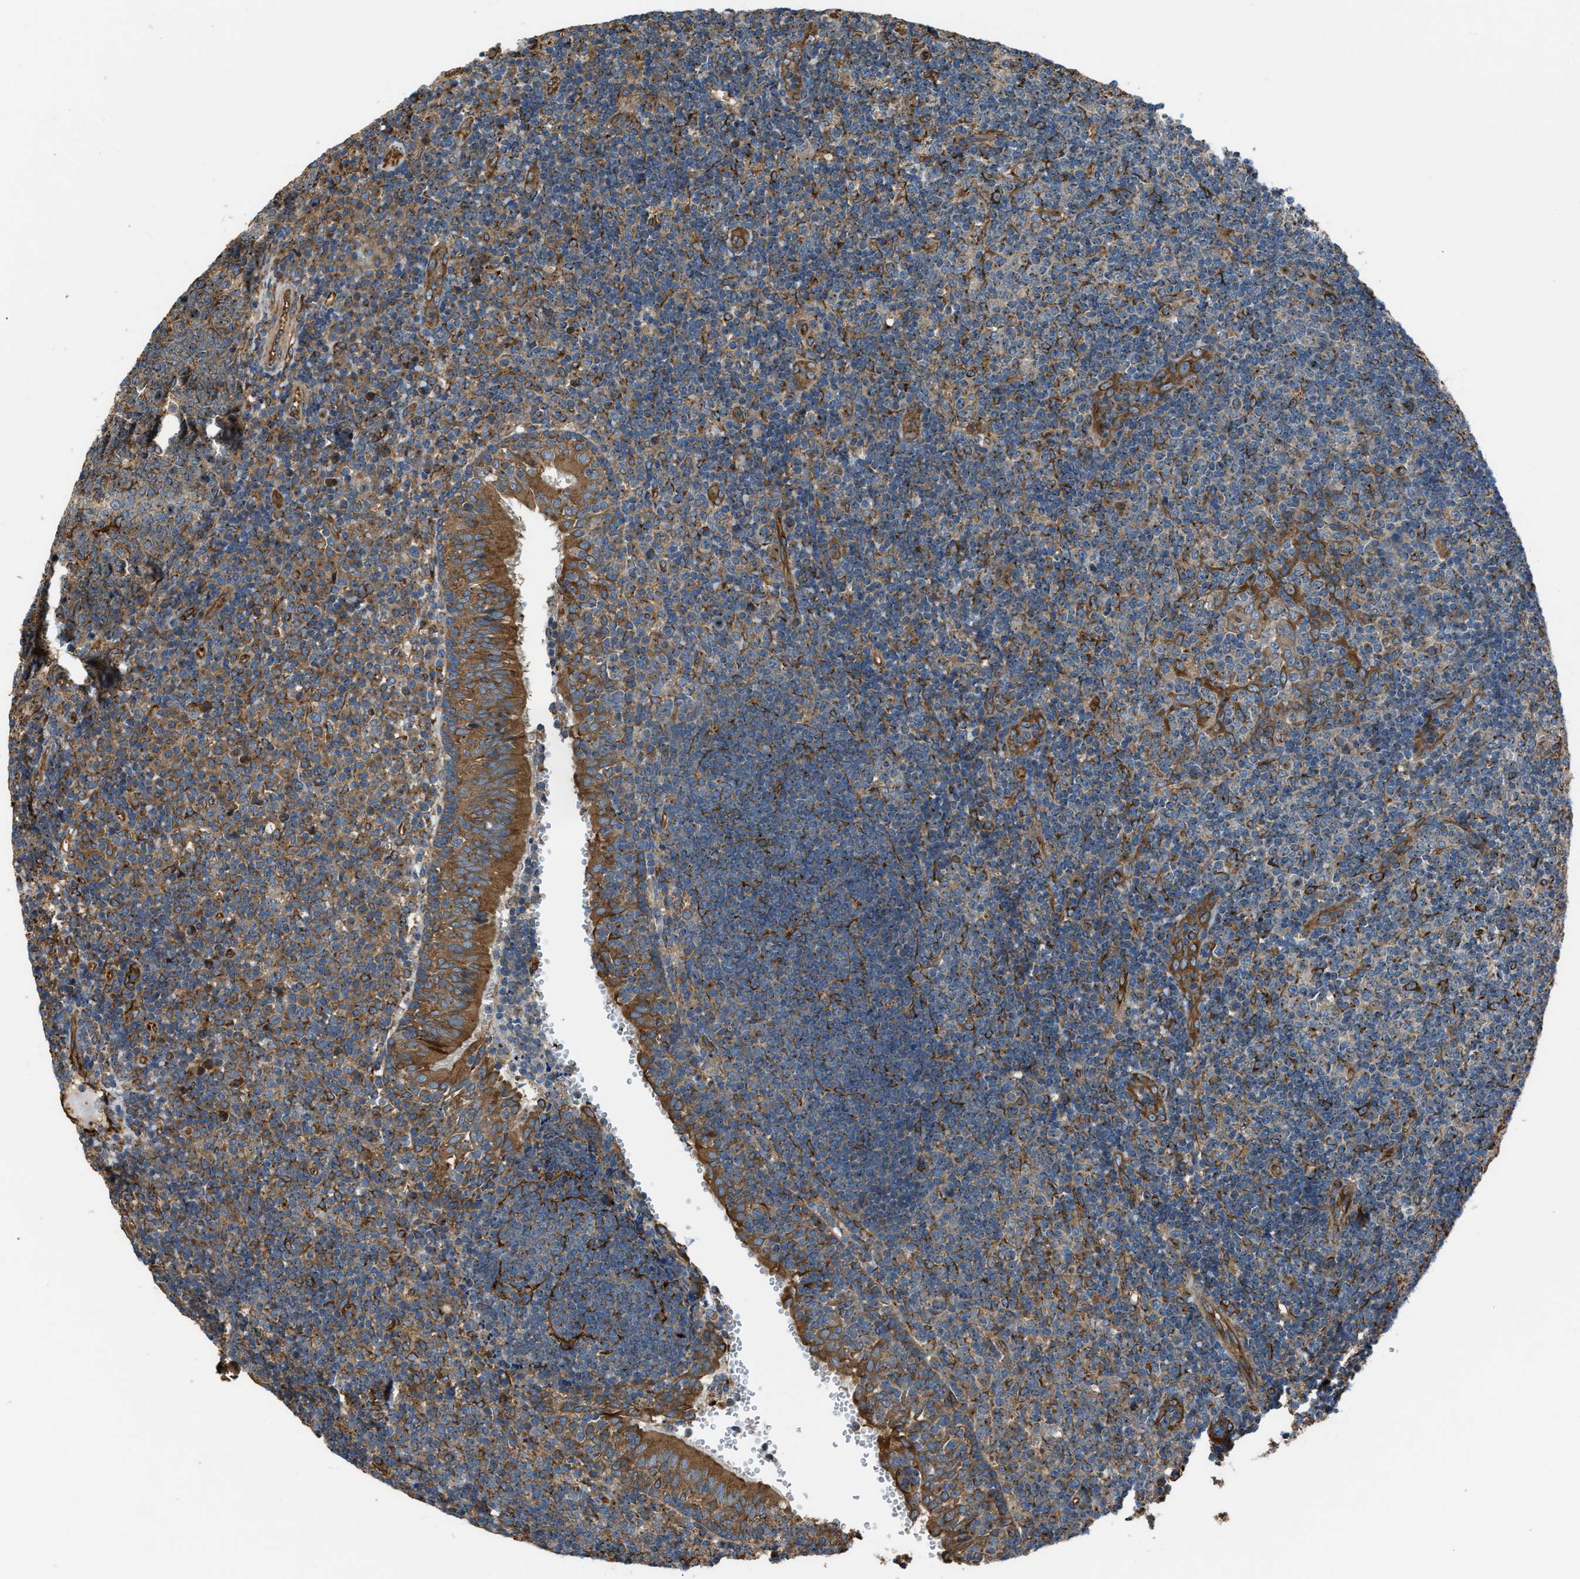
{"staining": {"intensity": "moderate", "quantity": ">75%", "location": "cytoplasmic/membranous"}, "tissue": "tonsil", "cell_type": "Germinal center cells", "image_type": "normal", "snomed": [{"axis": "morphology", "description": "Normal tissue, NOS"}, {"axis": "topography", "description": "Tonsil"}], "caption": "Brown immunohistochemical staining in normal tonsil demonstrates moderate cytoplasmic/membranous positivity in about >75% of germinal center cells. The staining was performed using DAB (3,3'-diaminobenzidine) to visualize the protein expression in brown, while the nuclei were stained in blue with hematoxylin (Magnification: 20x).", "gene": "TRPC1", "patient": {"sex": "female", "age": 40}}